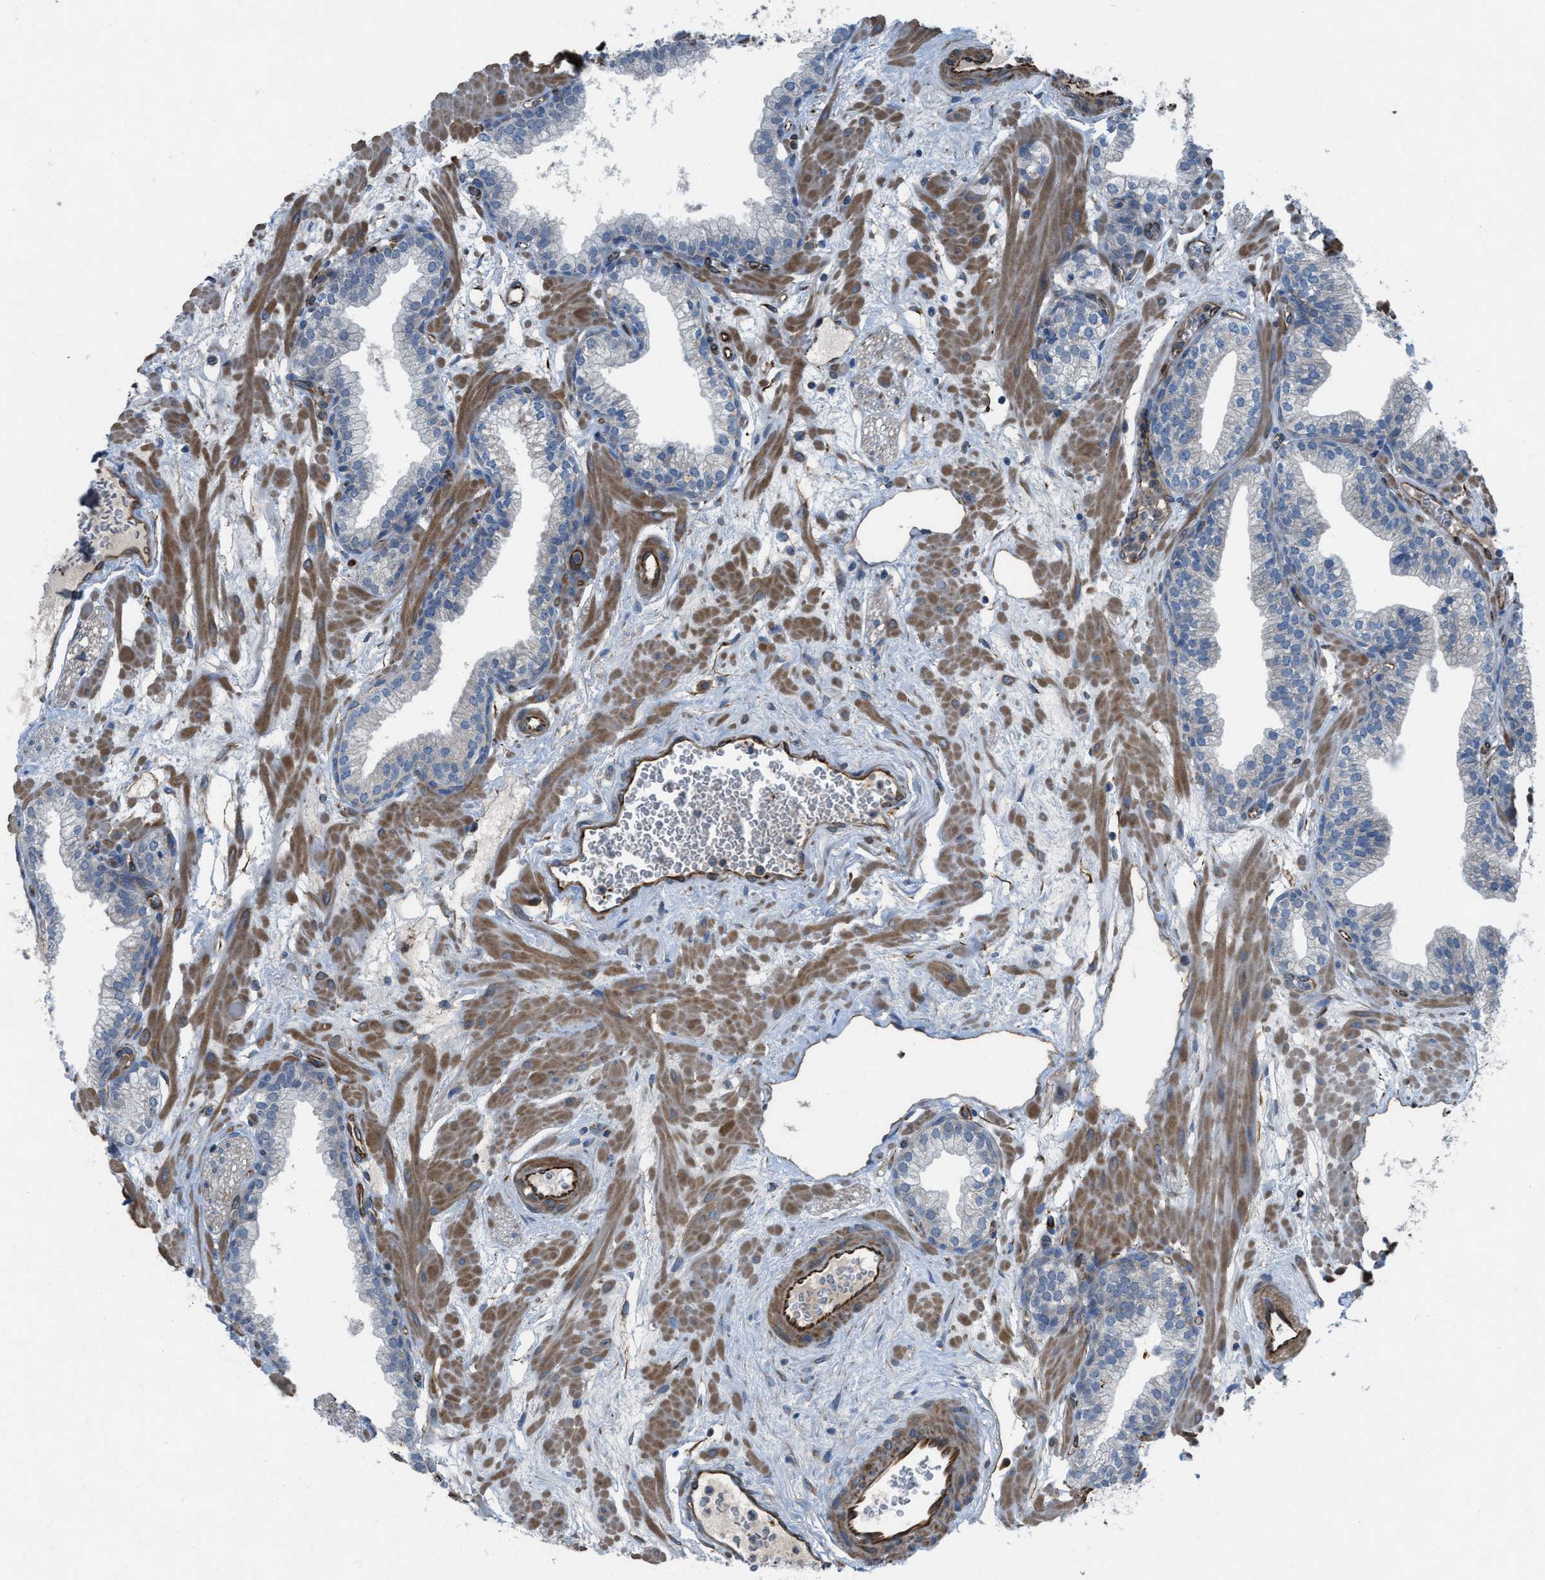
{"staining": {"intensity": "moderate", "quantity": ">75%", "location": "cytoplasmic/membranous"}, "tissue": "prostate", "cell_type": "Glandular cells", "image_type": "normal", "snomed": [{"axis": "morphology", "description": "Normal tissue, NOS"}, {"axis": "morphology", "description": "Urothelial carcinoma, Low grade"}, {"axis": "topography", "description": "Urinary bladder"}, {"axis": "topography", "description": "Prostate"}], "caption": "Prostate stained with IHC demonstrates moderate cytoplasmic/membranous staining in approximately >75% of glandular cells.", "gene": "SLC6A9", "patient": {"sex": "male", "age": 60}}